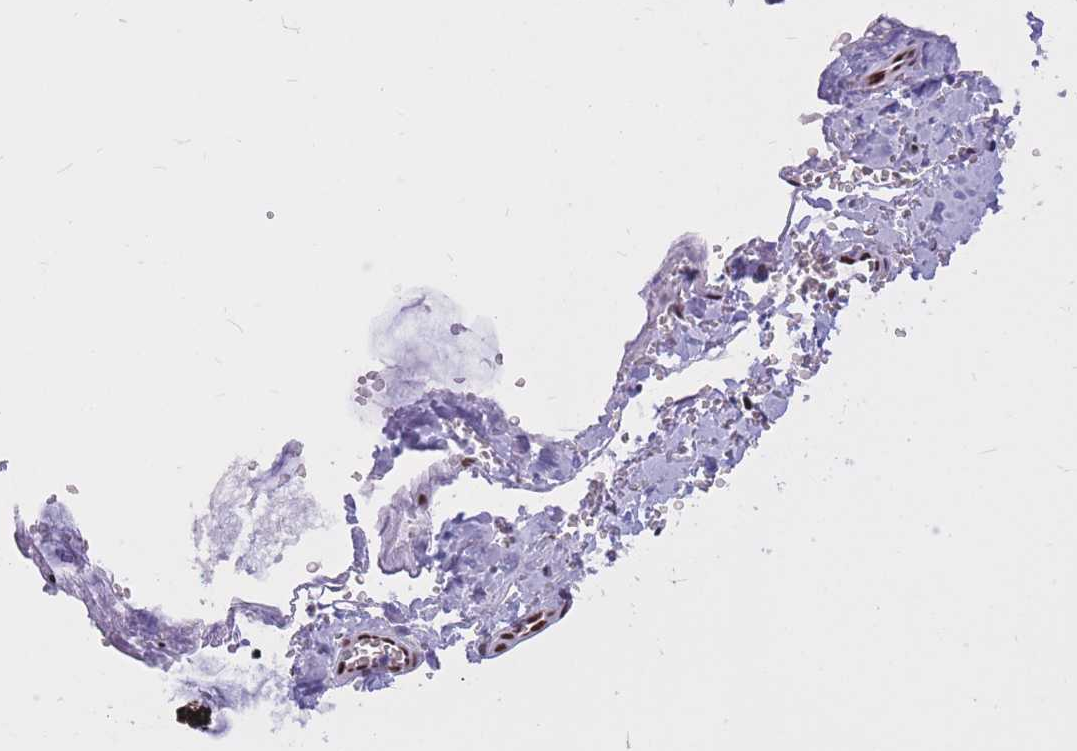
{"staining": {"intensity": "strong", "quantity": ">75%", "location": "nuclear"}, "tissue": "ovarian cancer", "cell_type": "Tumor cells", "image_type": "cancer", "snomed": [{"axis": "morphology", "description": "Cystadenocarcinoma, mucinous, NOS"}, {"axis": "topography", "description": "Ovary"}], "caption": "About >75% of tumor cells in human ovarian mucinous cystadenocarcinoma exhibit strong nuclear protein staining as visualized by brown immunohistochemical staining.", "gene": "NASP", "patient": {"sex": "female", "age": 73}}